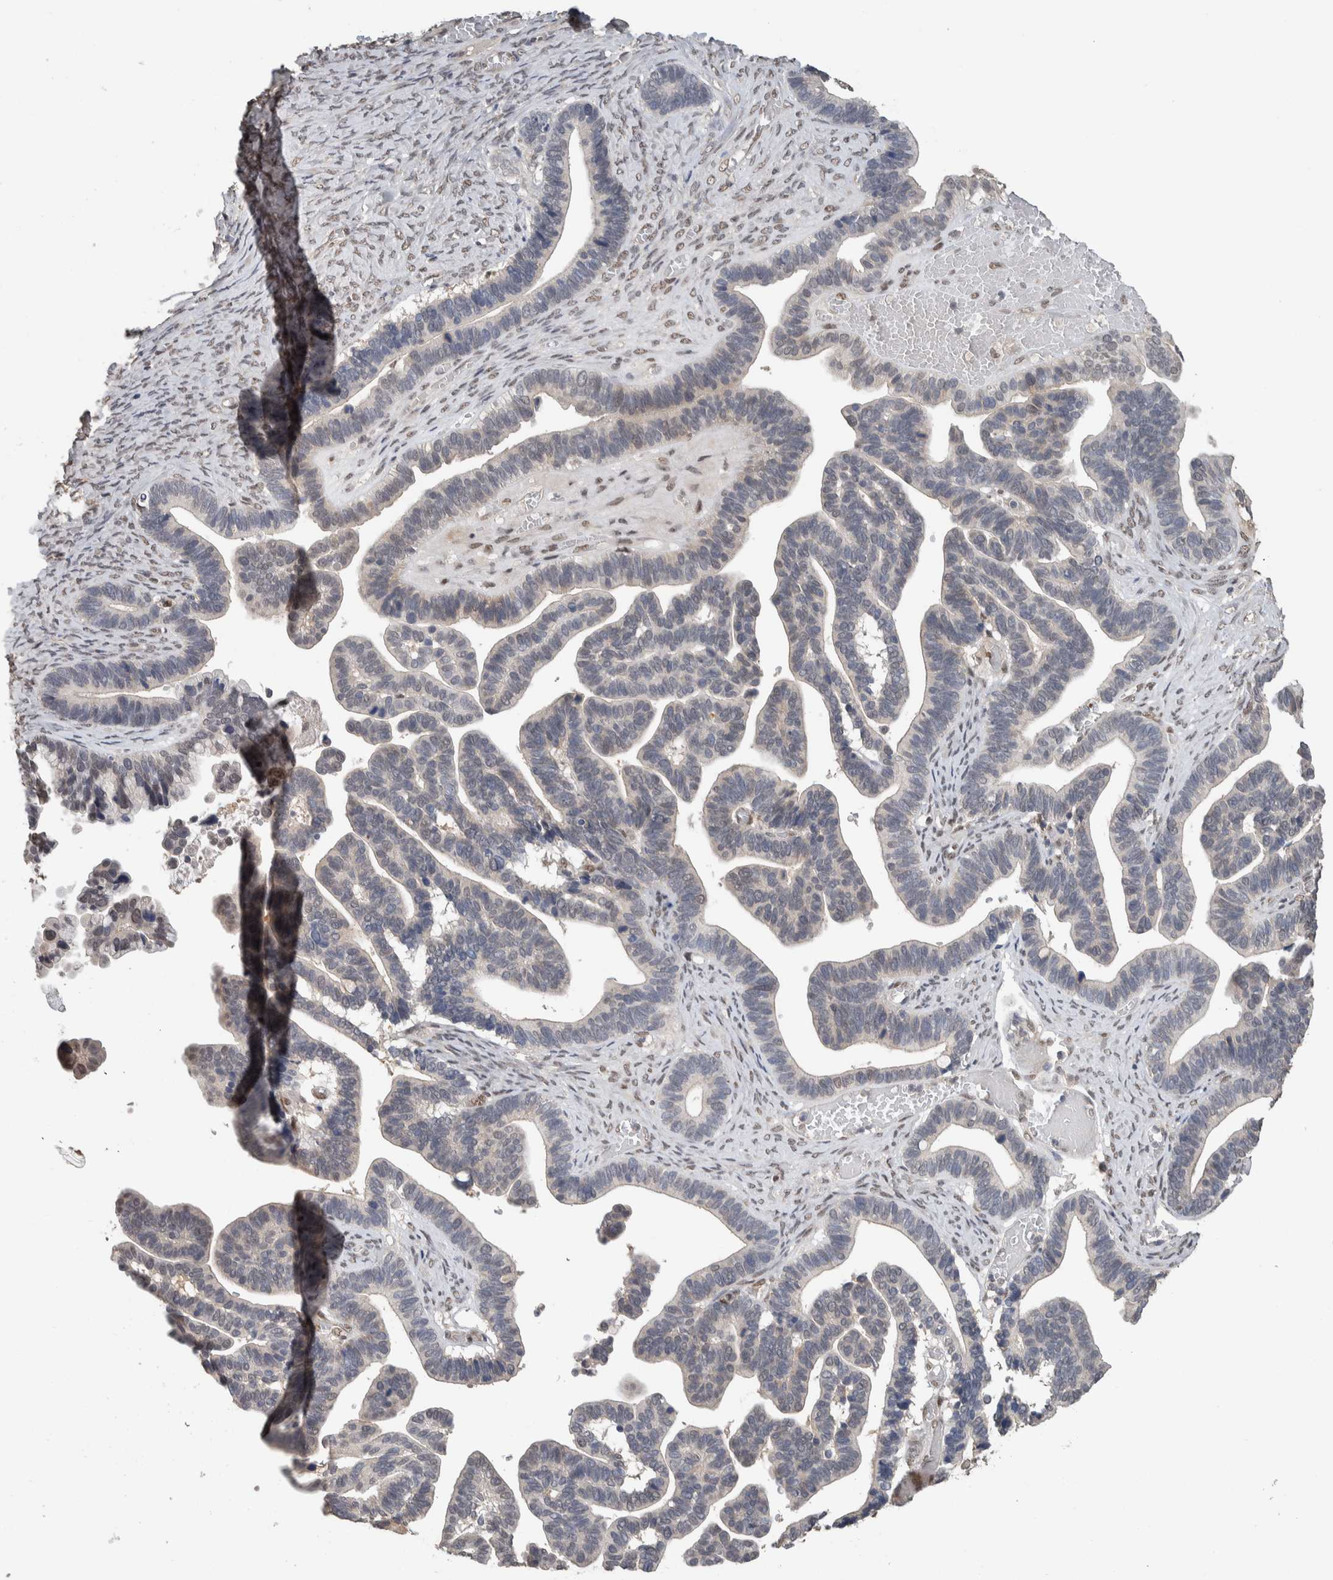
{"staining": {"intensity": "negative", "quantity": "none", "location": "none"}, "tissue": "ovarian cancer", "cell_type": "Tumor cells", "image_type": "cancer", "snomed": [{"axis": "morphology", "description": "Cystadenocarcinoma, serous, NOS"}, {"axis": "topography", "description": "Ovary"}], "caption": "A histopathology image of ovarian cancer stained for a protein displays no brown staining in tumor cells.", "gene": "CYSRT1", "patient": {"sex": "female", "age": 56}}